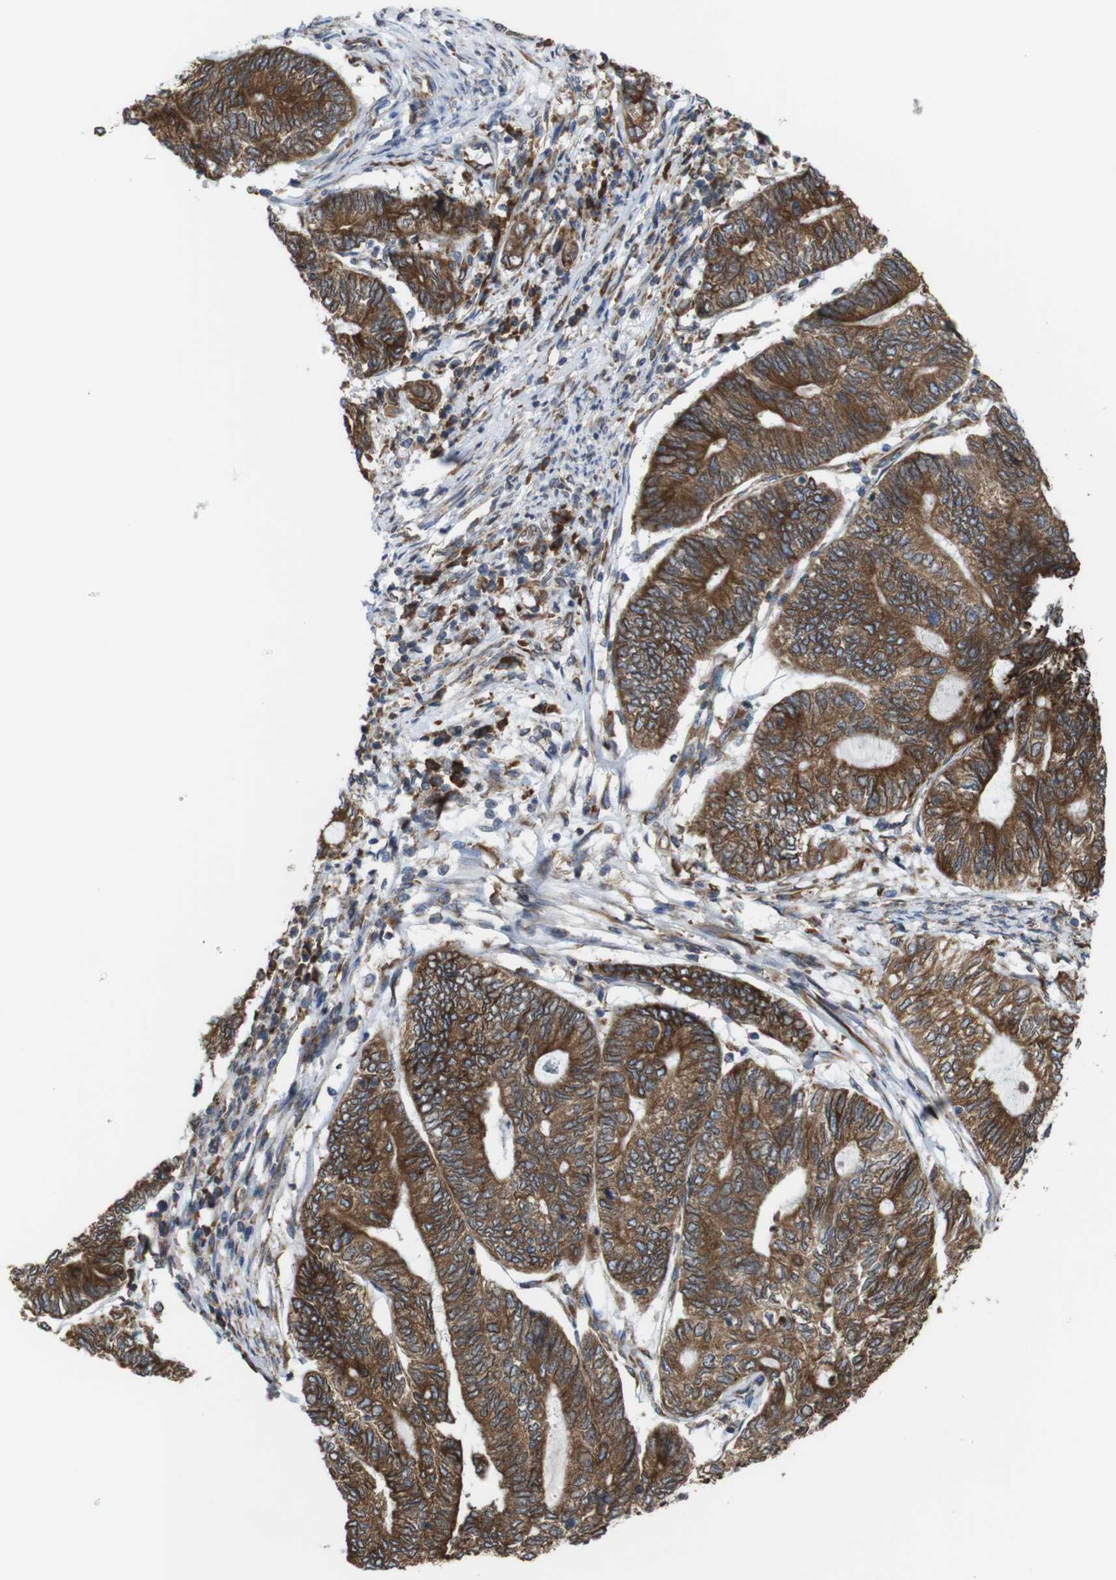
{"staining": {"intensity": "moderate", "quantity": ">75%", "location": "cytoplasmic/membranous"}, "tissue": "endometrial cancer", "cell_type": "Tumor cells", "image_type": "cancer", "snomed": [{"axis": "morphology", "description": "Adenocarcinoma, NOS"}, {"axis": "topography", "description": "Uterus"}, {"axis": "topography", "description": "Endometrium"}], "caption": "Immunohistochemistry (IHC) staining of endometrial adenocarcinoma, which shows medium levels of moderate cytoplasmic/membranous staining in about >75% of tumor cells indicating moderate cytoplasmic/membranous protein staining. The staining was performed using DAB (brown) for protein detection and nuclei were counterstained in hematoxylin (blue).", "gene": "UGGT1", "patient": {"sex": "female", "age": 70}}